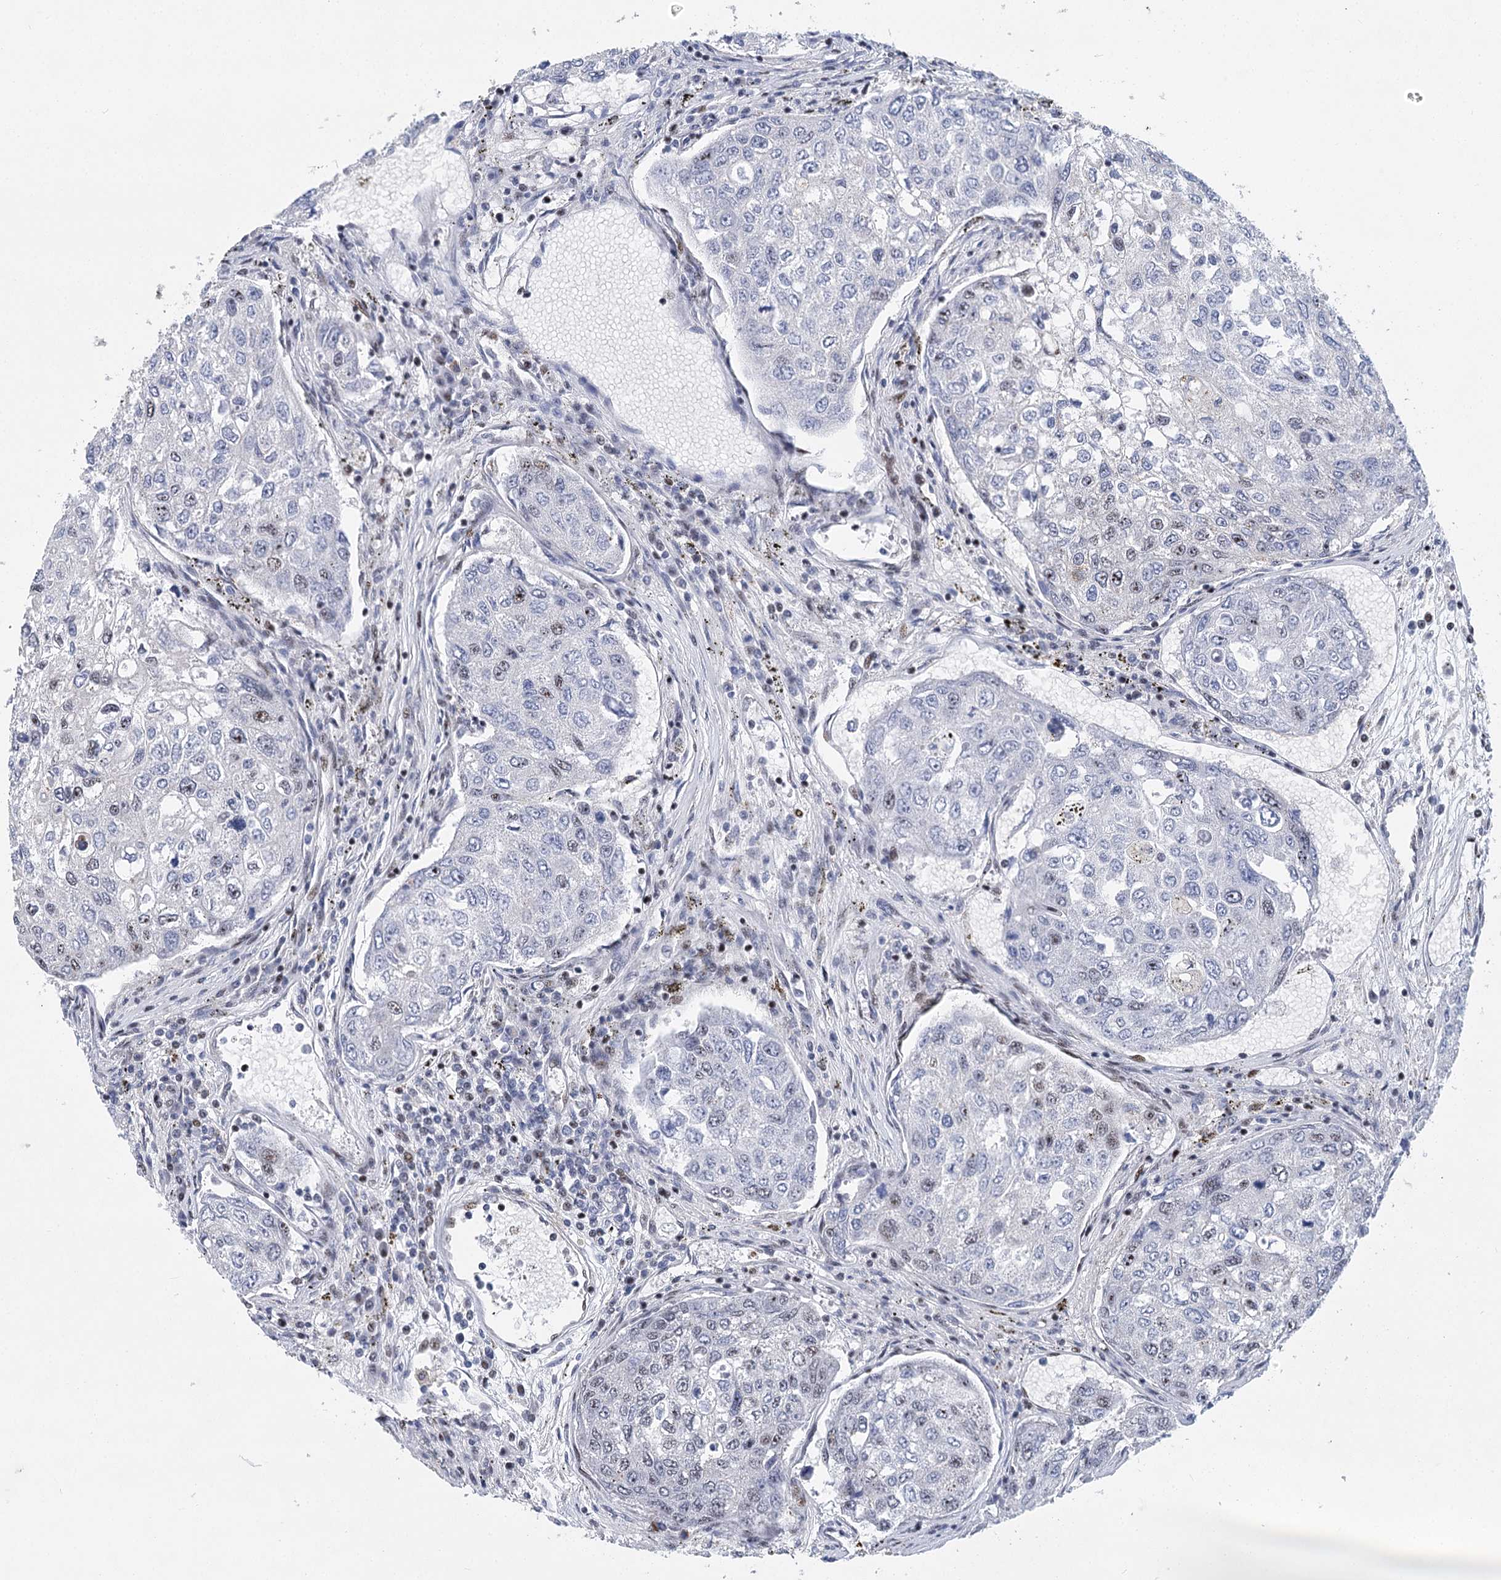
{"staining": {"intensity": "weak", "quantity": "<25%", "location": "nuclear"}, "tissue": "urothelial cancer", "cell_type": "Tumor cells", "image_type": "cancer", "snomed": [{"axis": "morphology", "description": "Urothelial carcinoma, High grade"}, {"axis": "topography", "description": "Lymph node"}, {"axis": "topography", "description": "Urinary bladder"}], "caption": "Protein analysis of urothelial cancer demonstrates no significant staining in tumor cells.", "gene": "CAMTA1", "patient": {"sex": "male", "age": 51}}